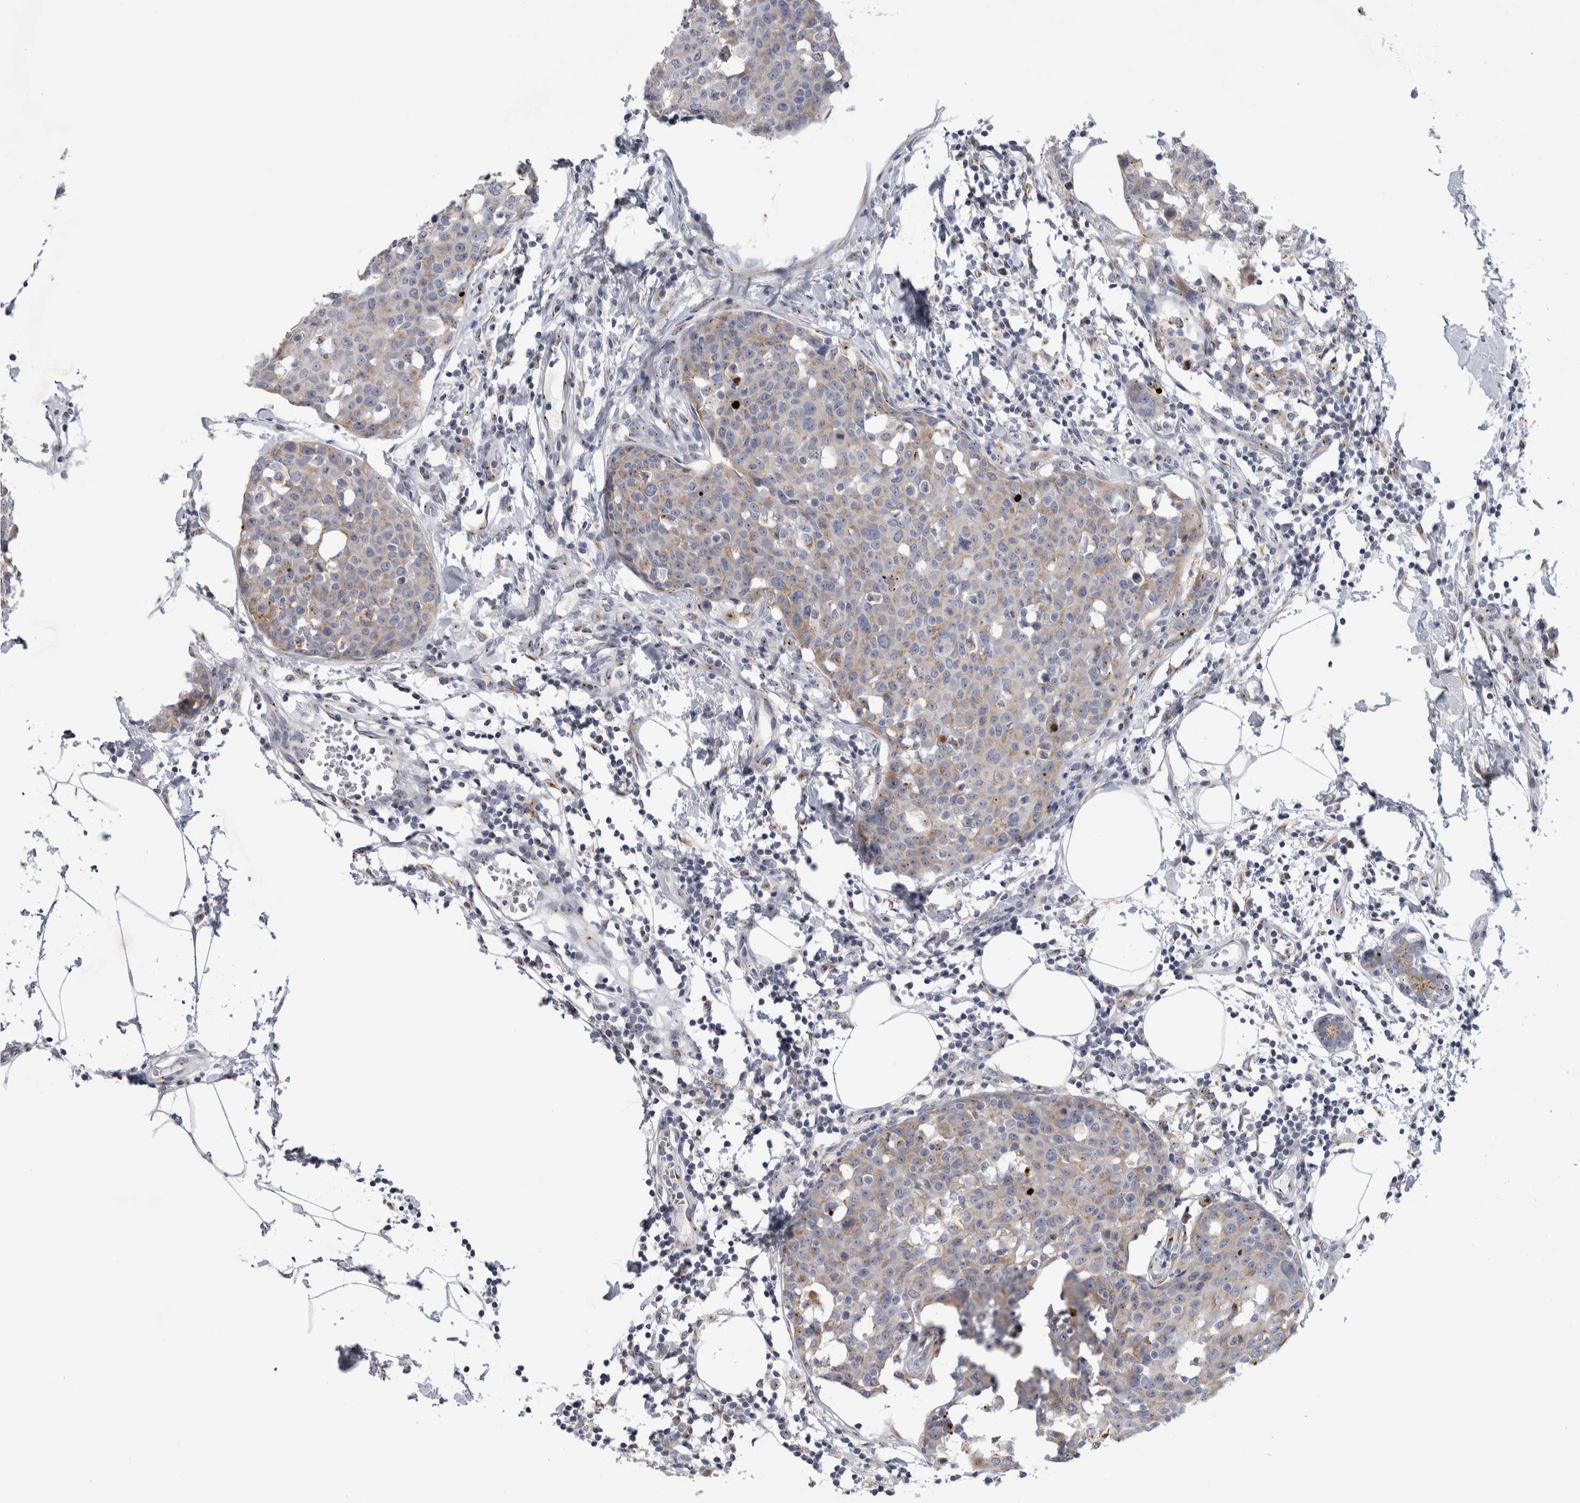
{"staining": {"intensity": "negative", "quantity": "none", "location": "none"}, "tissue": "breast cancer", "cell_type": "Tumor cells", "image_type": "cancer", "snomed": [{"axis": "morphology", "description": "Normal tissue, NOS"}, {"axis": "morphology", "description": "Duct carcinoma"}, {"axis": "topography", "description": "Breast"}], "caption": "Human intraductal carcinoma (breast) stained for a protein using immunohistochemistry displays no staining in tumor cells.", "gene": "AKAP9", "patient": {"sex": "female", "age": 37}}